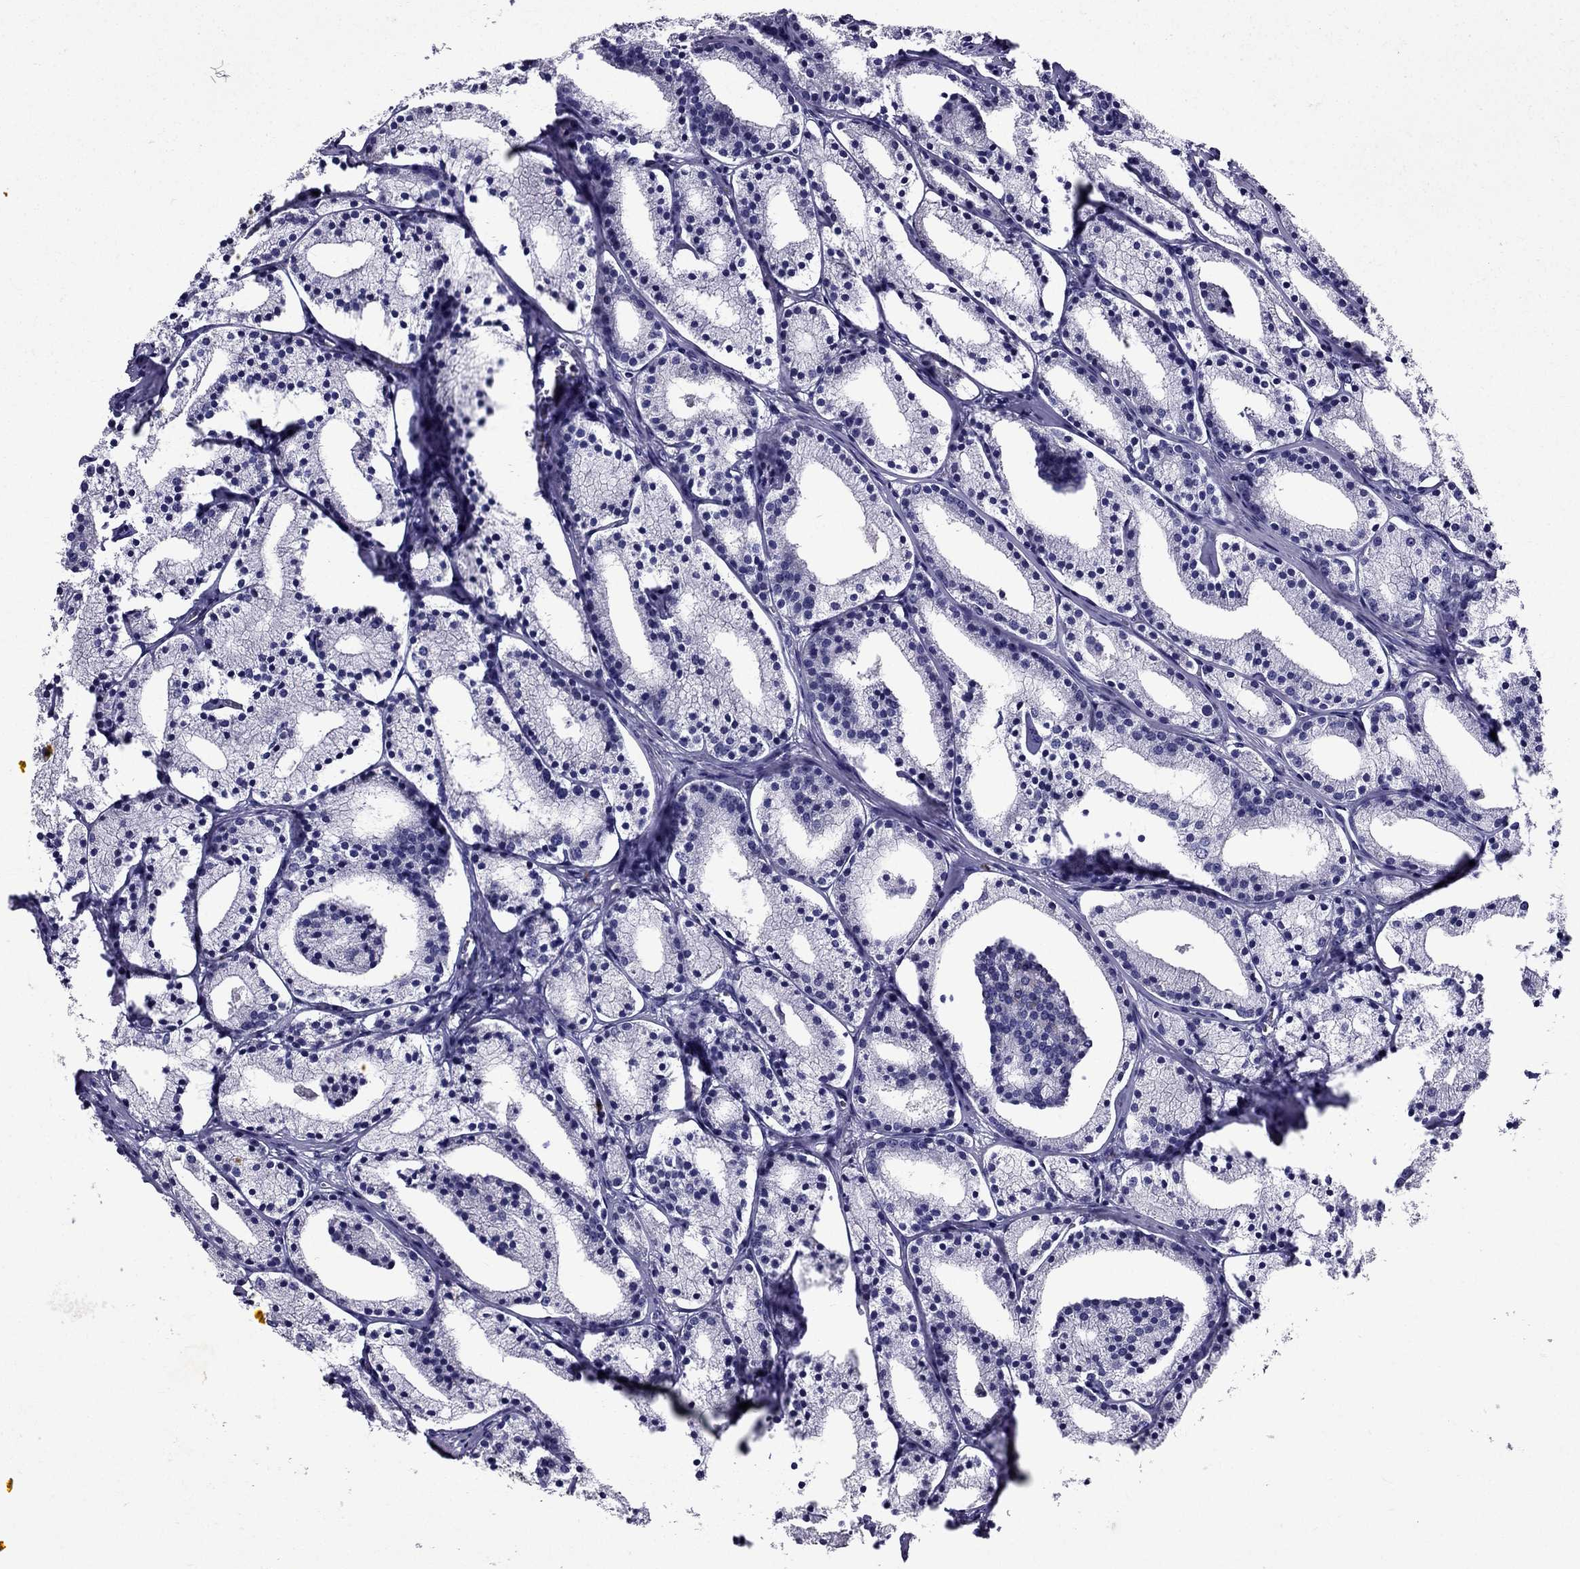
{"staining": {"intensity": "negative", "quantity": "none", "location": "none"}, "tissue": "prostate cancer", "cell_type": "Tumor cells", "image_type": "cancer", "snomed": [{"axis": "morphology", "description": "Adenocarcinoma, NOS"}, {"axis": "topography", "description": "Prostate"}], "caption": "High power microscopy micrograph of an immunohistochemistry (IHC) histopathology image of prostate adenocarcinoma, revealing no significant positivity in tumor cells.", "gene": "DUSP15", "patient": {"sex": "male", "age": 69}}